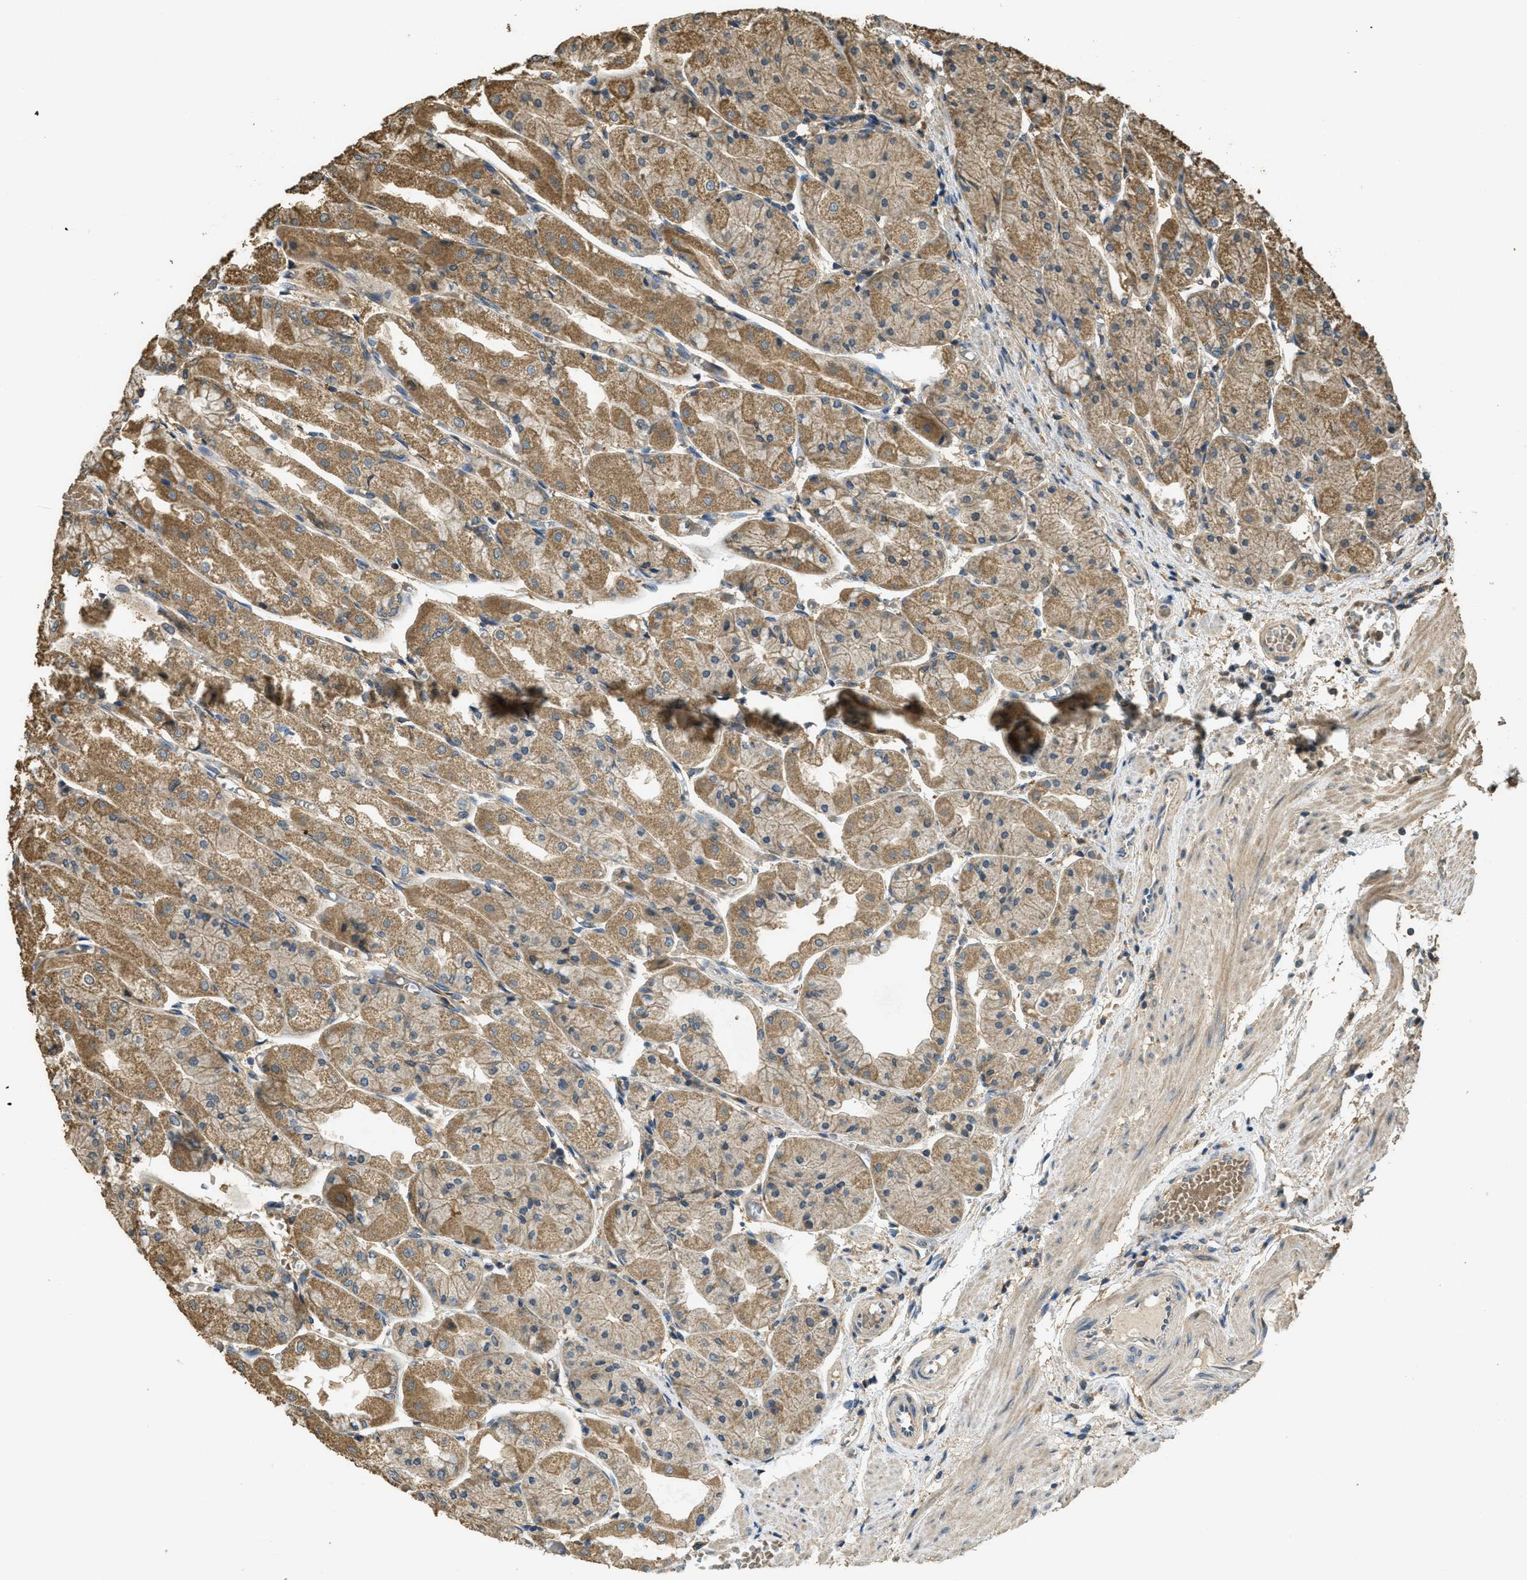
{"staining": {"intensity": "moderate", "quantity": ">75%", "location": "cytoplasmic/membranous"}, "tissue": "stomach", "cell_type": "Glandular cells", "image_type": "normal", "snomed": [{"axis": "morphology", "description": "Normal tissue, NOS"}, {"axis": "topography", "description": "Stomach, upper"}], "caption": "IHC of benign stomach demonstrates medium levels of moderate cytoplasmic/membranous expression in approximately >75% of glandular cells.", "gene": "CD276", "patient": {"sex": "male", "age": 72}}